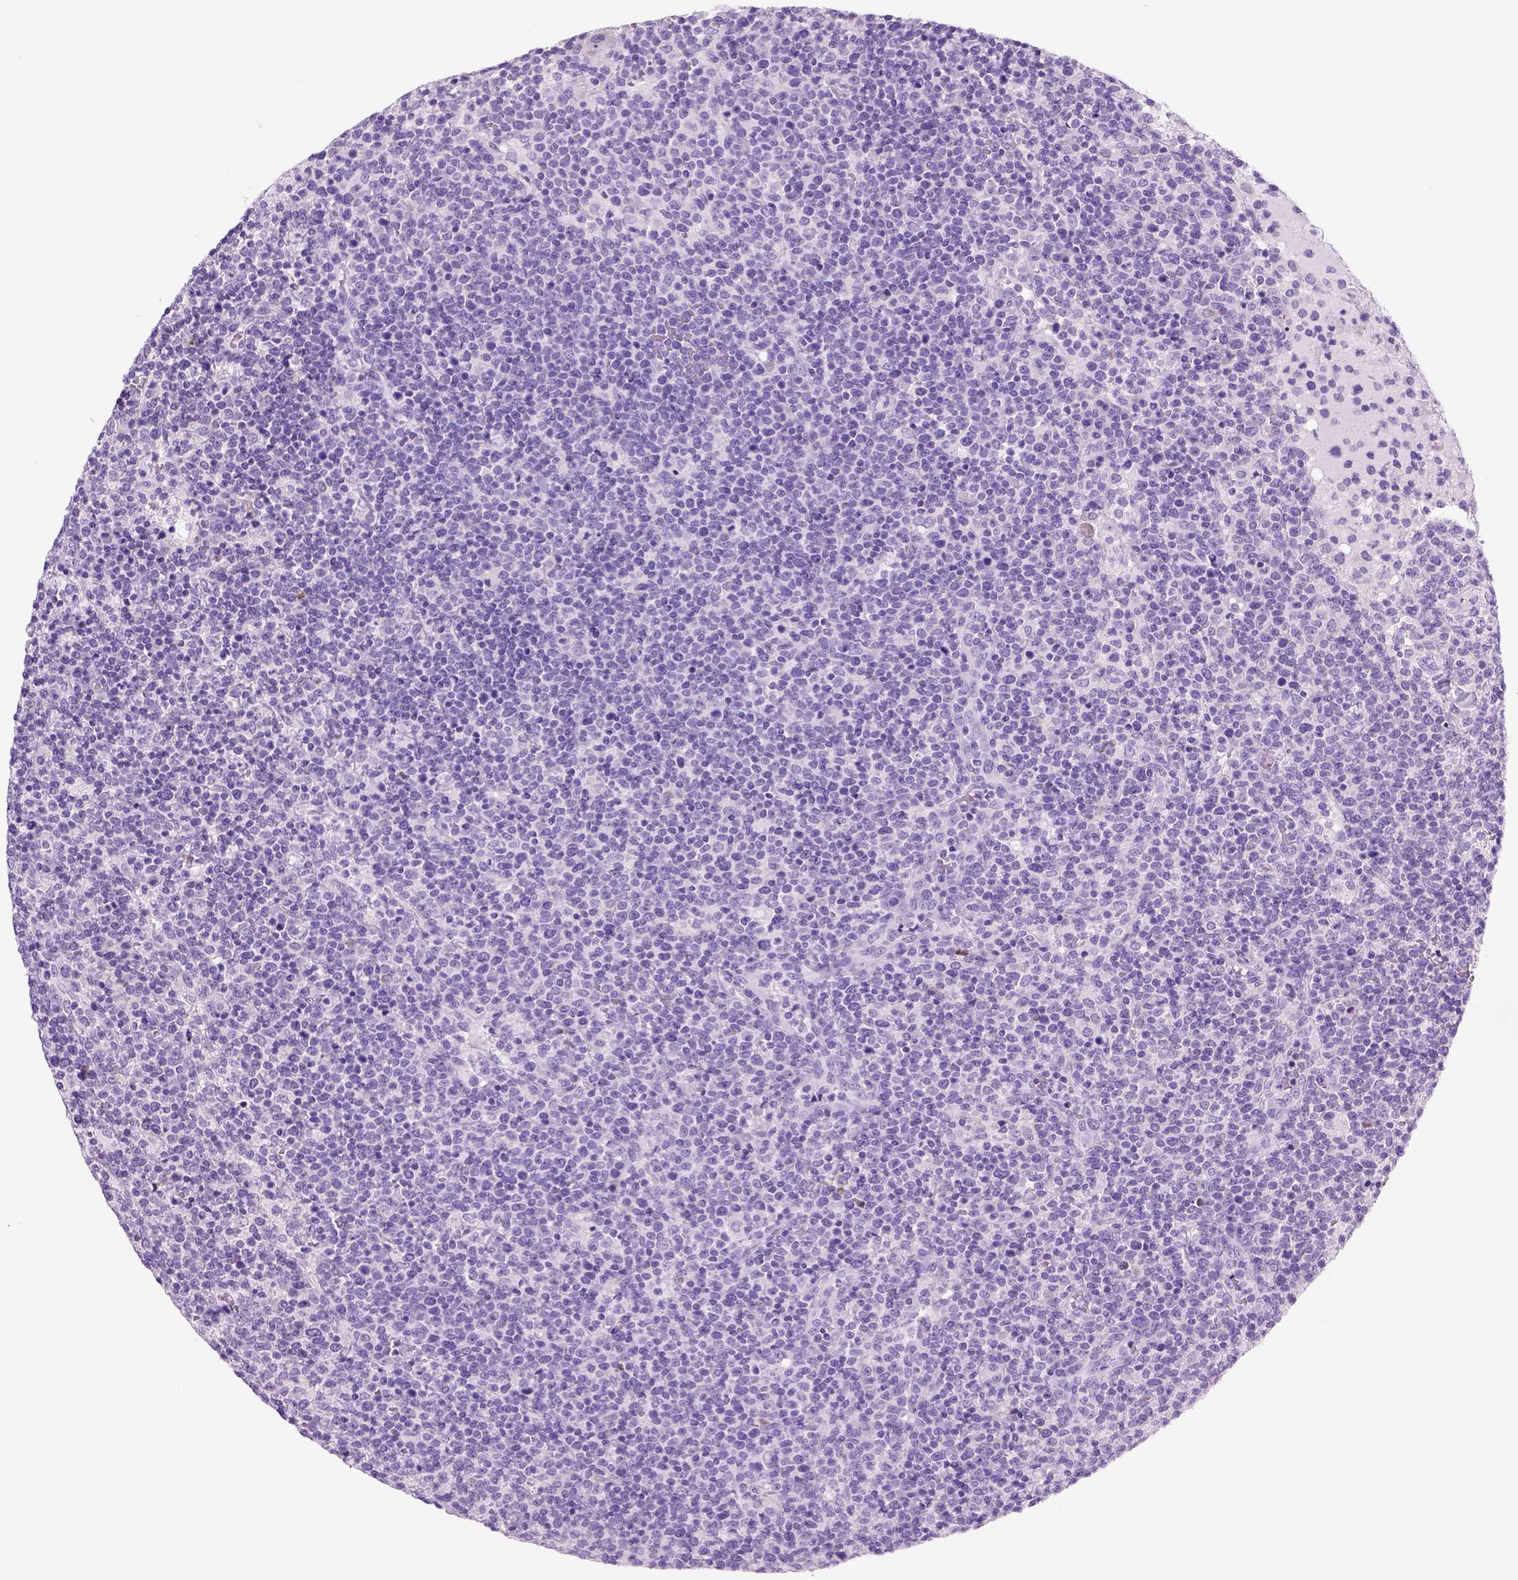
{"staining": {"intensity": "negative", "quantity": "none", "location": "none"}, "tissue": "lymphoma", "cell_type": "Tumor cells", "image_type": "cancer", "snomed": [{"axis": "morphology", "description": "Malignant lymphoma, non-Hodgkin's type, High grade"}, {"axis": "topography", "description": "Lymph node"}], "caption": "Immunohistochemistry image of neoplastic tissue: lymphoma stained with DAB (3,3'-diaminobenzidine) shows no significant protein expression in tumor cells.", "gene": "HHIPL2", "patient": {"sex": "male", "age": 61}}